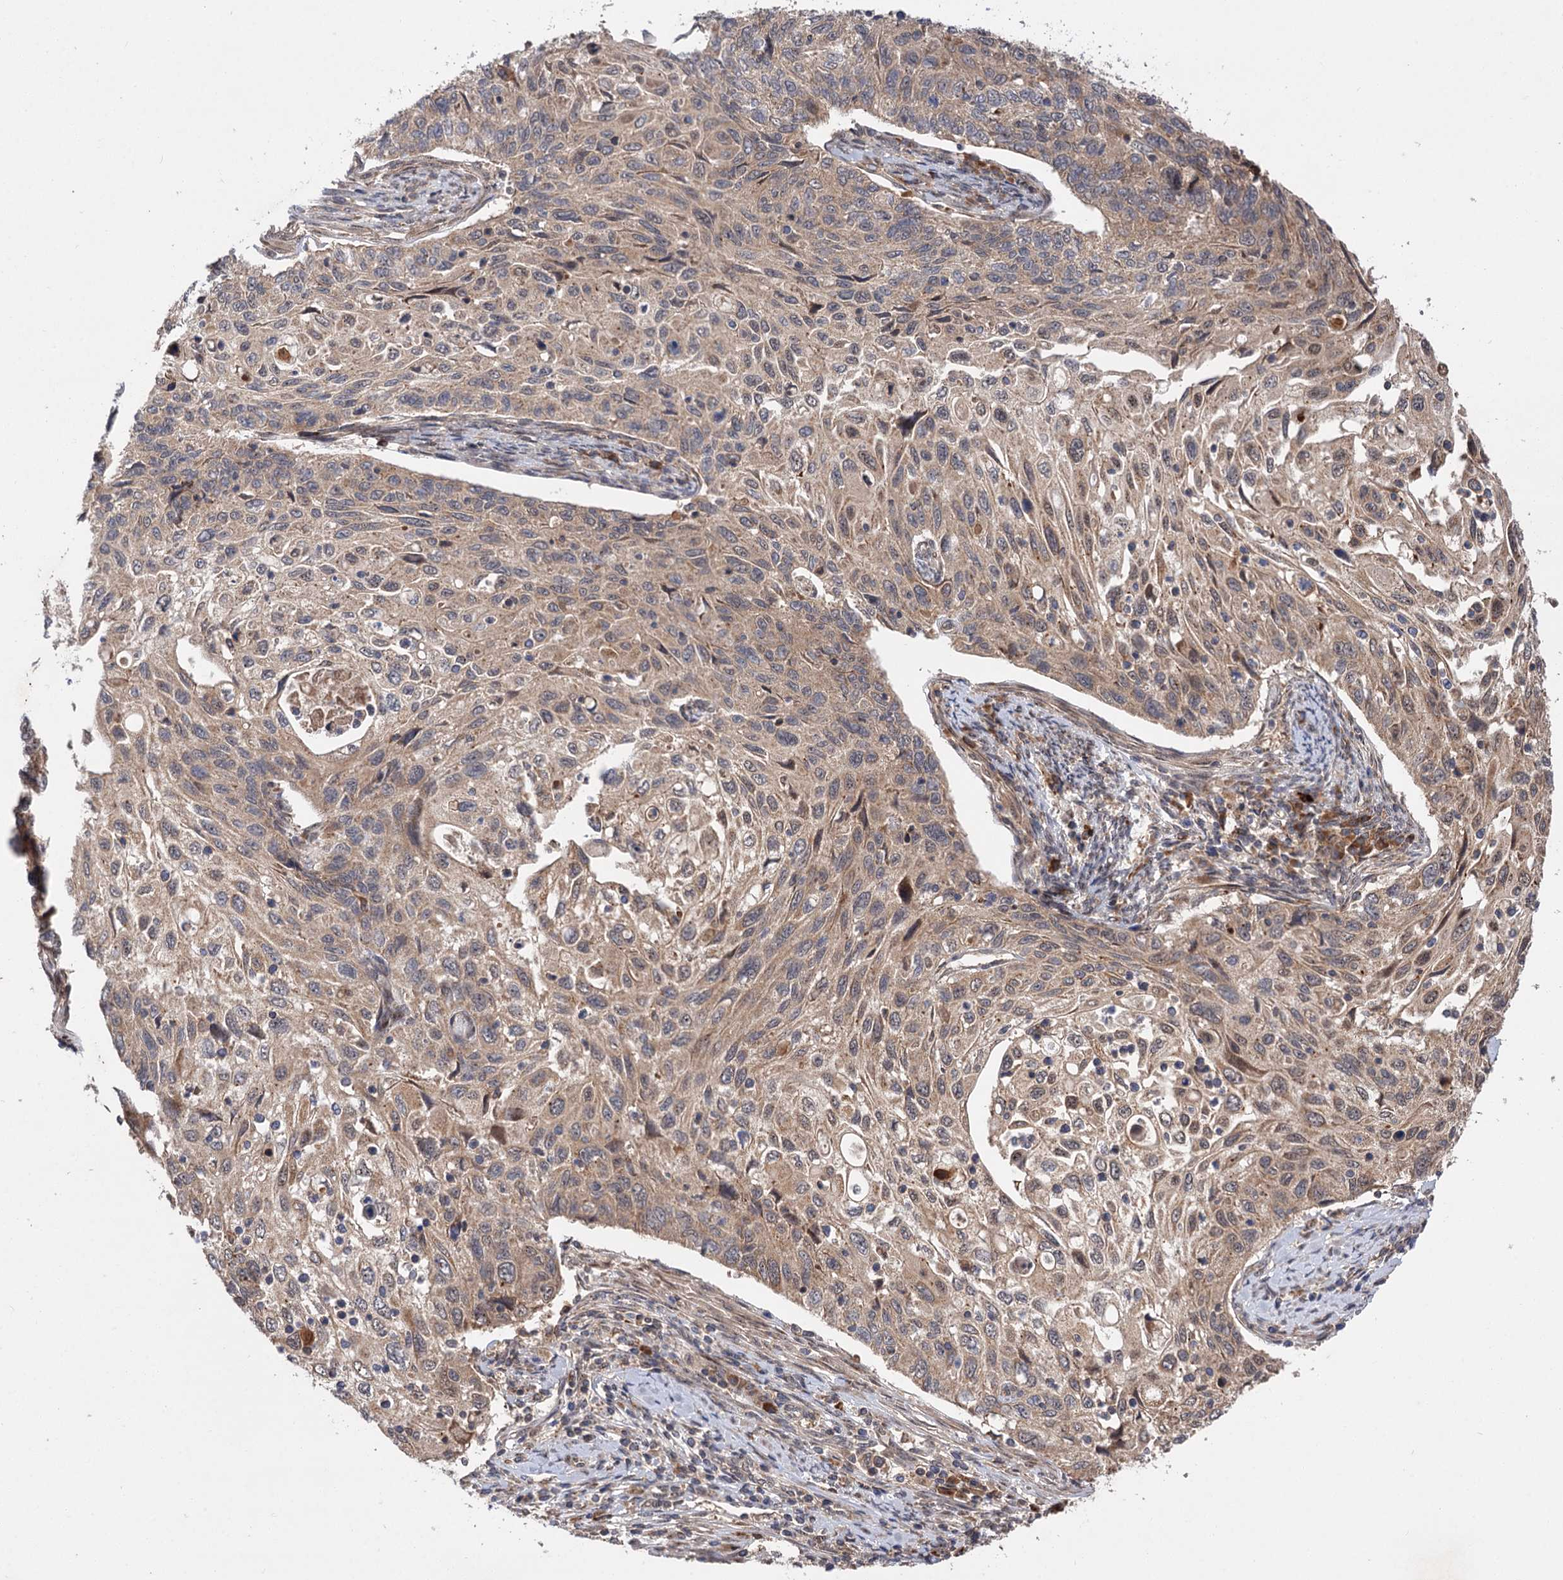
{"staining": {"intensity": "weak", "quantity": ">75%", "location": "cytoplasmic/membranous"}, "tissue": "cervical cancer", "cell_type": "Tumor cells", "image_type": "cancer", "snomed": [{"axis": "morphology", "description": "Squamous cell carcinoma, NOS"}, {"axis": "topography", "description": "Cervix"}], "caption": "Squamous cell carcinoma (cervical) stained for a protein (brown) reveals weak cytoplasmic/membranous positive positivity in about >75% of tumor cells.", "gene": "FBXW8", "patient": {"sex": "female", "age": 70}}